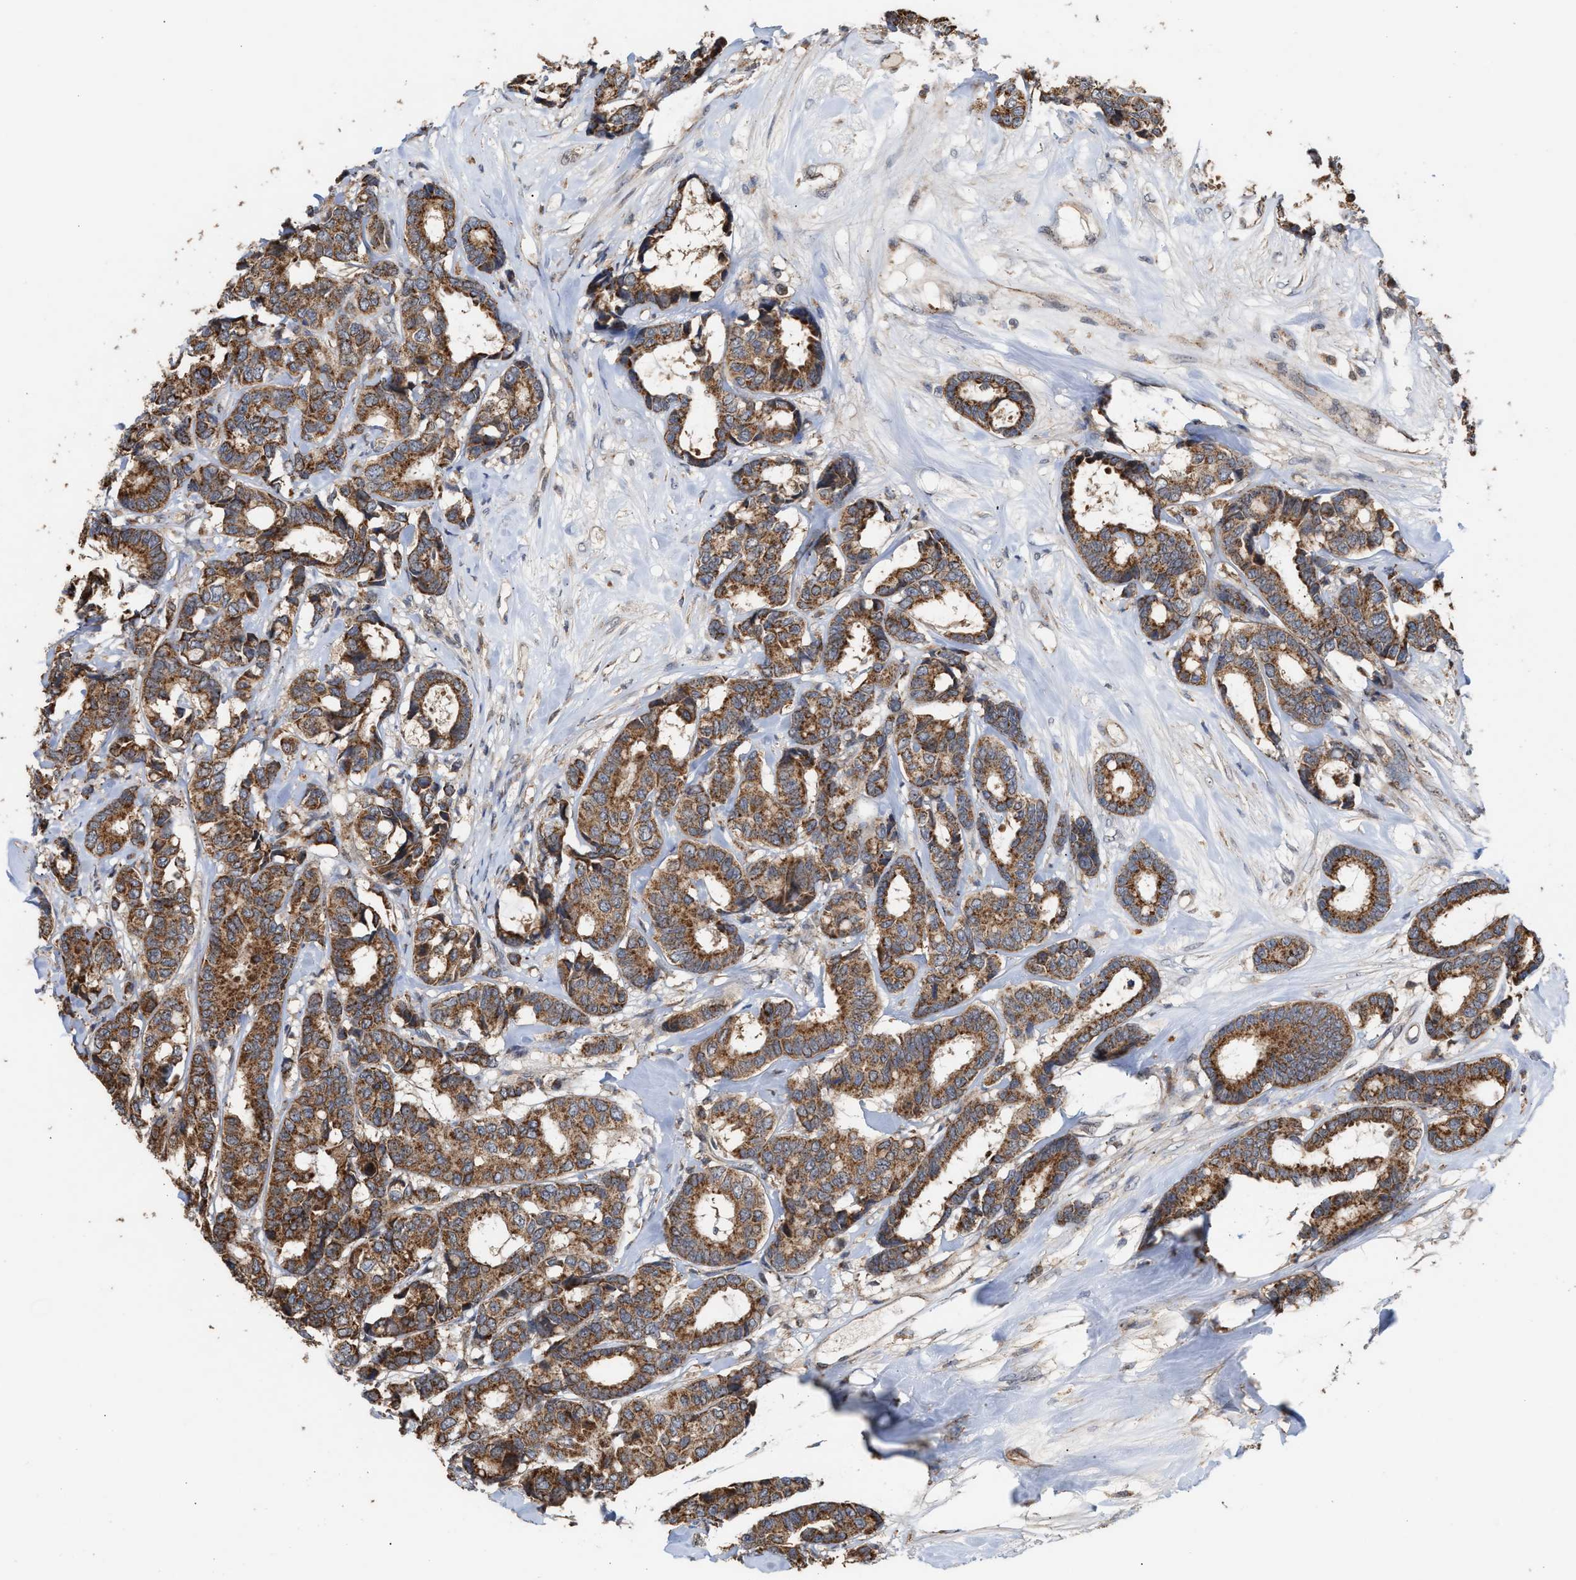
{"staining": {"intensity": "strong", "quantity": ">75%", "location": "cytoplasmic/membranous"}, "tissue": "breast cancer", "cell_type": "Tumor cells", "image_type": "cancer", "snomed": [{"axis": "morphology", "description": "Duct carcinoma"}, {"axis": "topography", "description": "Breast"}], "caption": "A photomicrograph showing strong cytoplasmic/membranous staining in approximately >75% of tumor cells in breast invasive ductal carcinoma, as visualized by brown immunohistochemical staining.", "gene": "EXOSC2", "patient": {"sex": "female", "age": 87}}